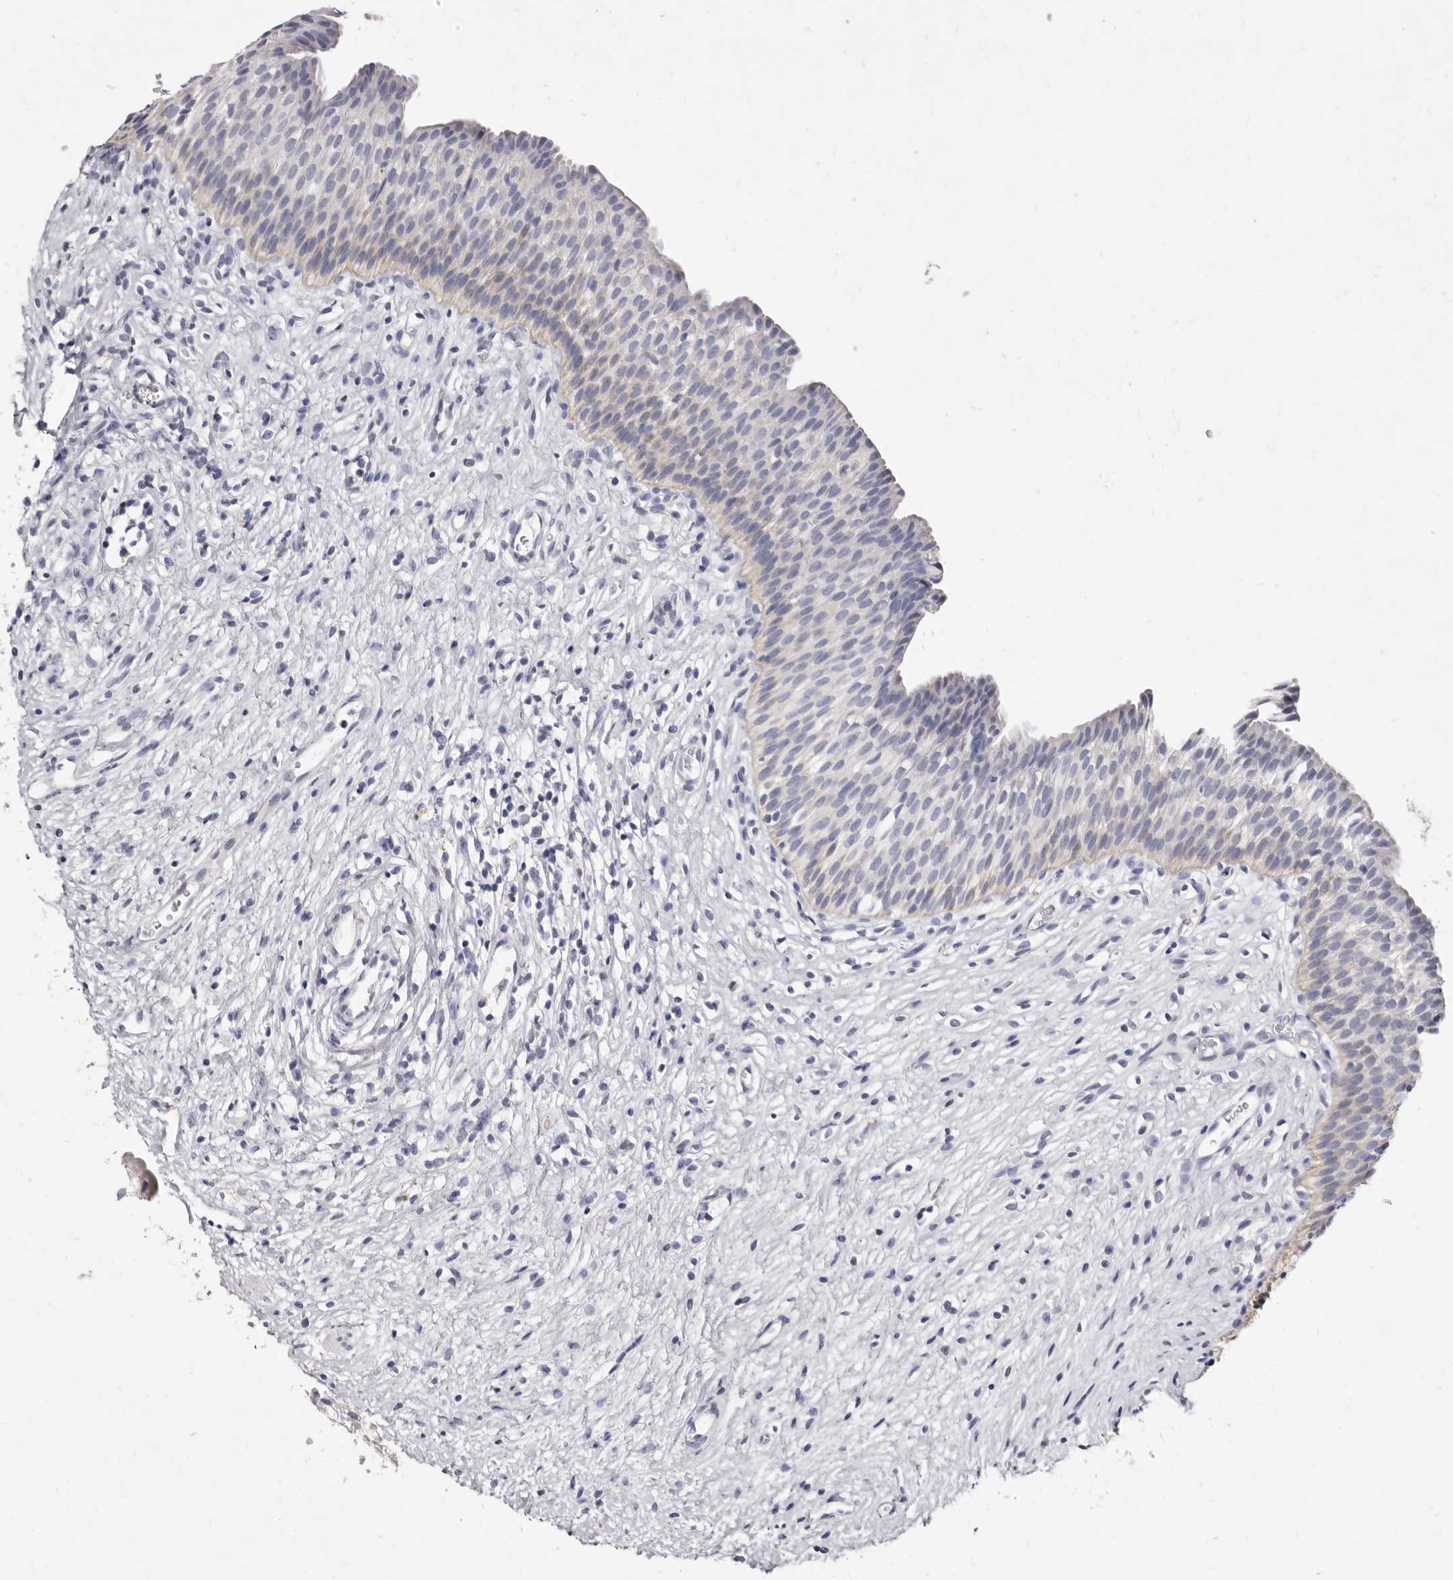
{"staining": {"intensity": "negative", "quantity": "none", "location": "none"}, "tissue": "urinary bladder", "cell_type": "Urothelial cells", "image_type": "normal", "snomed": [{"axis": "morphology", "description": "Normal tissue, NOS"}, {"axis": "topography", "description": "Urinary bladder"}], "caption": "This photomicrograph is of unremarkable urinary bladder stained with immunohistochemistry to label a protein in brown with the nuclei are counter-stained blue. There is no expression in urothelial cells. (Brightfield microscopy of DAB (3,3'-diaminobenzidine) IHC at high magnification).", "gene": "CYP2E1", "patient": {"sex": "male", "age": 1}}